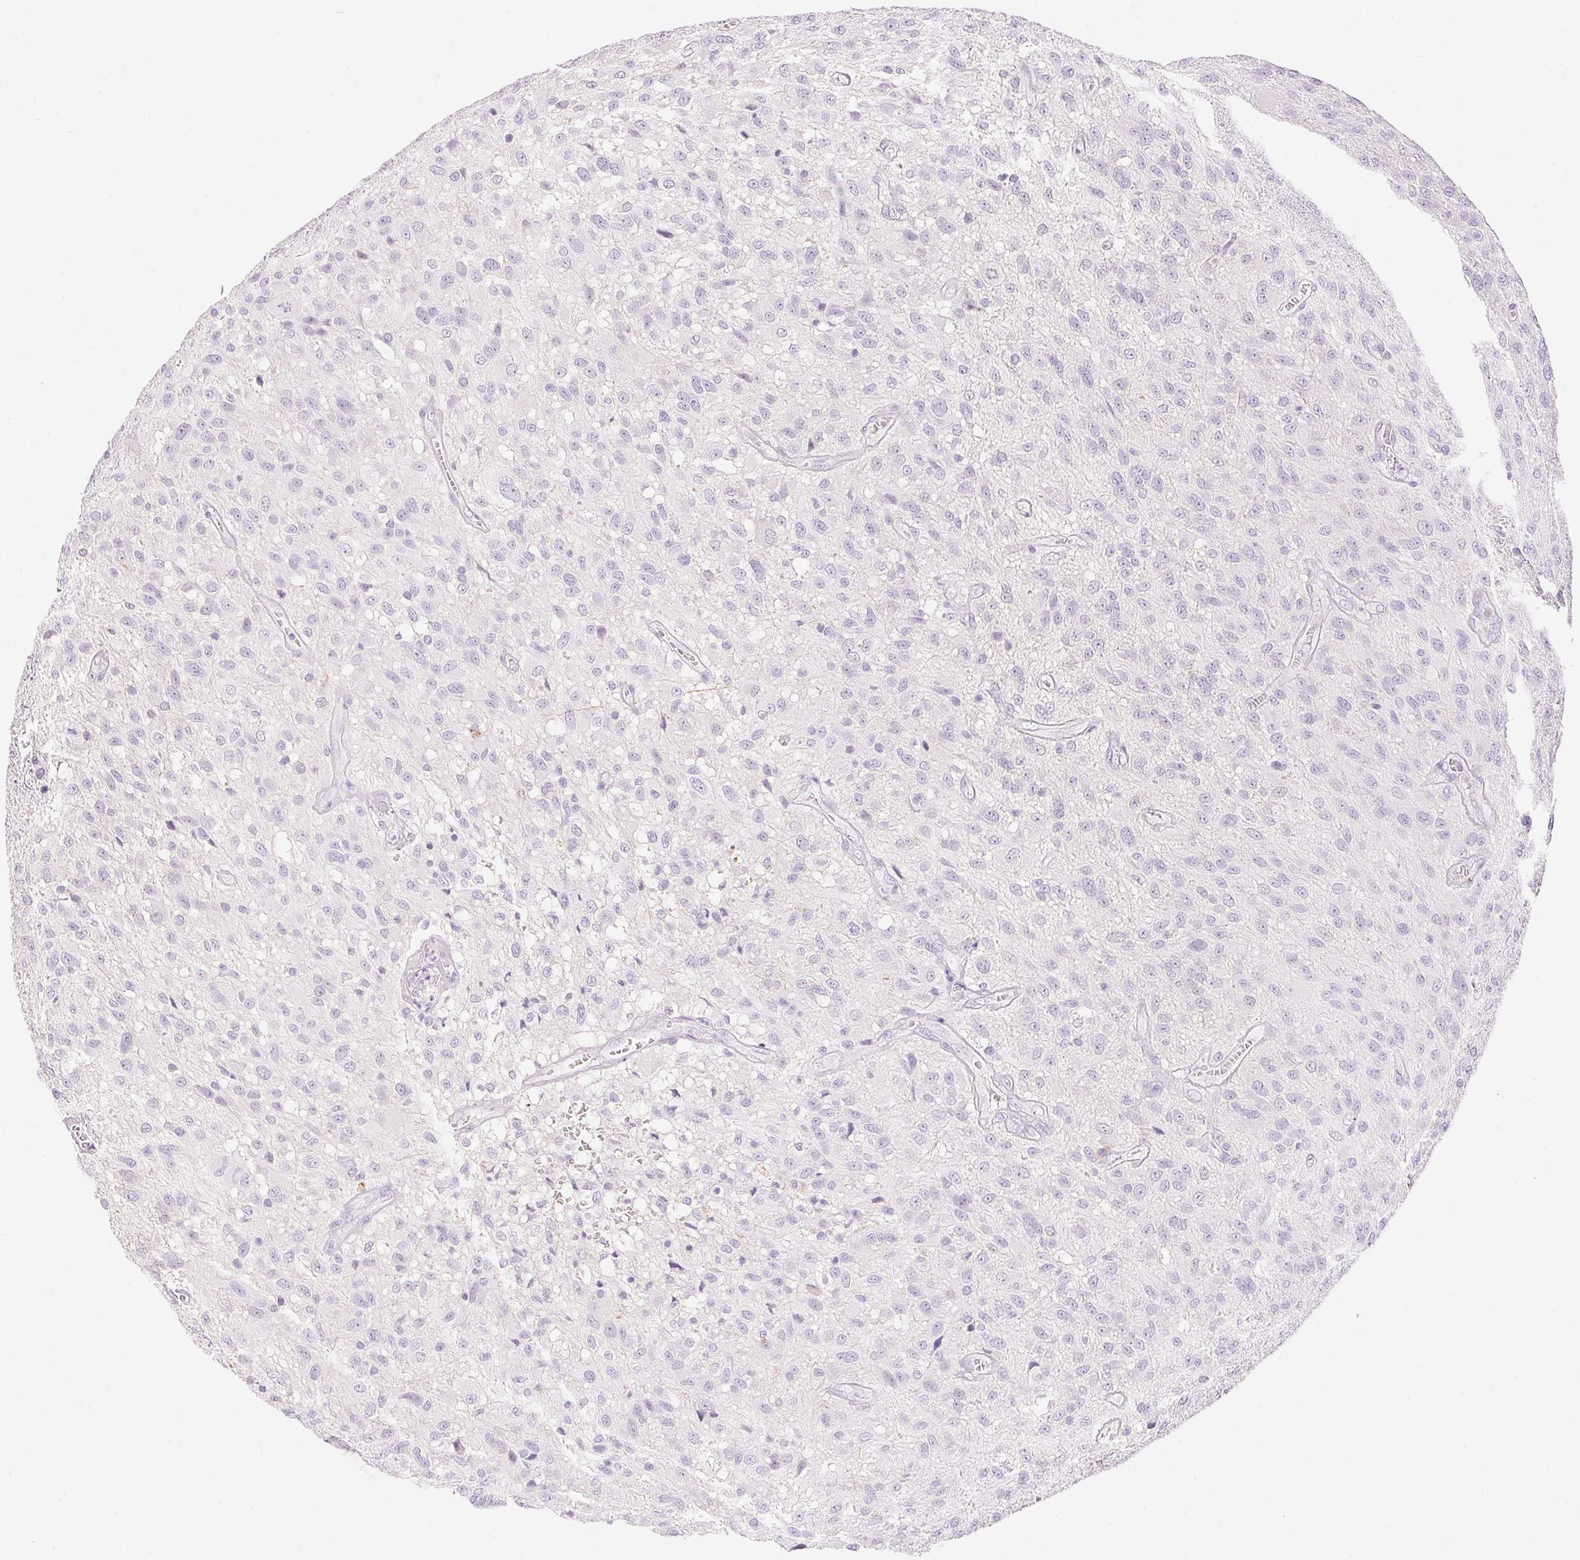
{"staining": {"intensity": "negative", "quantity": "none", "location": "none"}, "tissue": "glioma", "cell_type": "Tumor cells", "image_type": "cancer", "snomed": [{"axis": "morphology", "description": "Glioma, malignant, Low grade"}, {"axis": "topography", "description": "Brain"}], "caption": "Tumor cells are negative for brown protein staining in glioma.", "gene": "PNLIPRP3", "patient": {"sex": "male", "age": 66}}